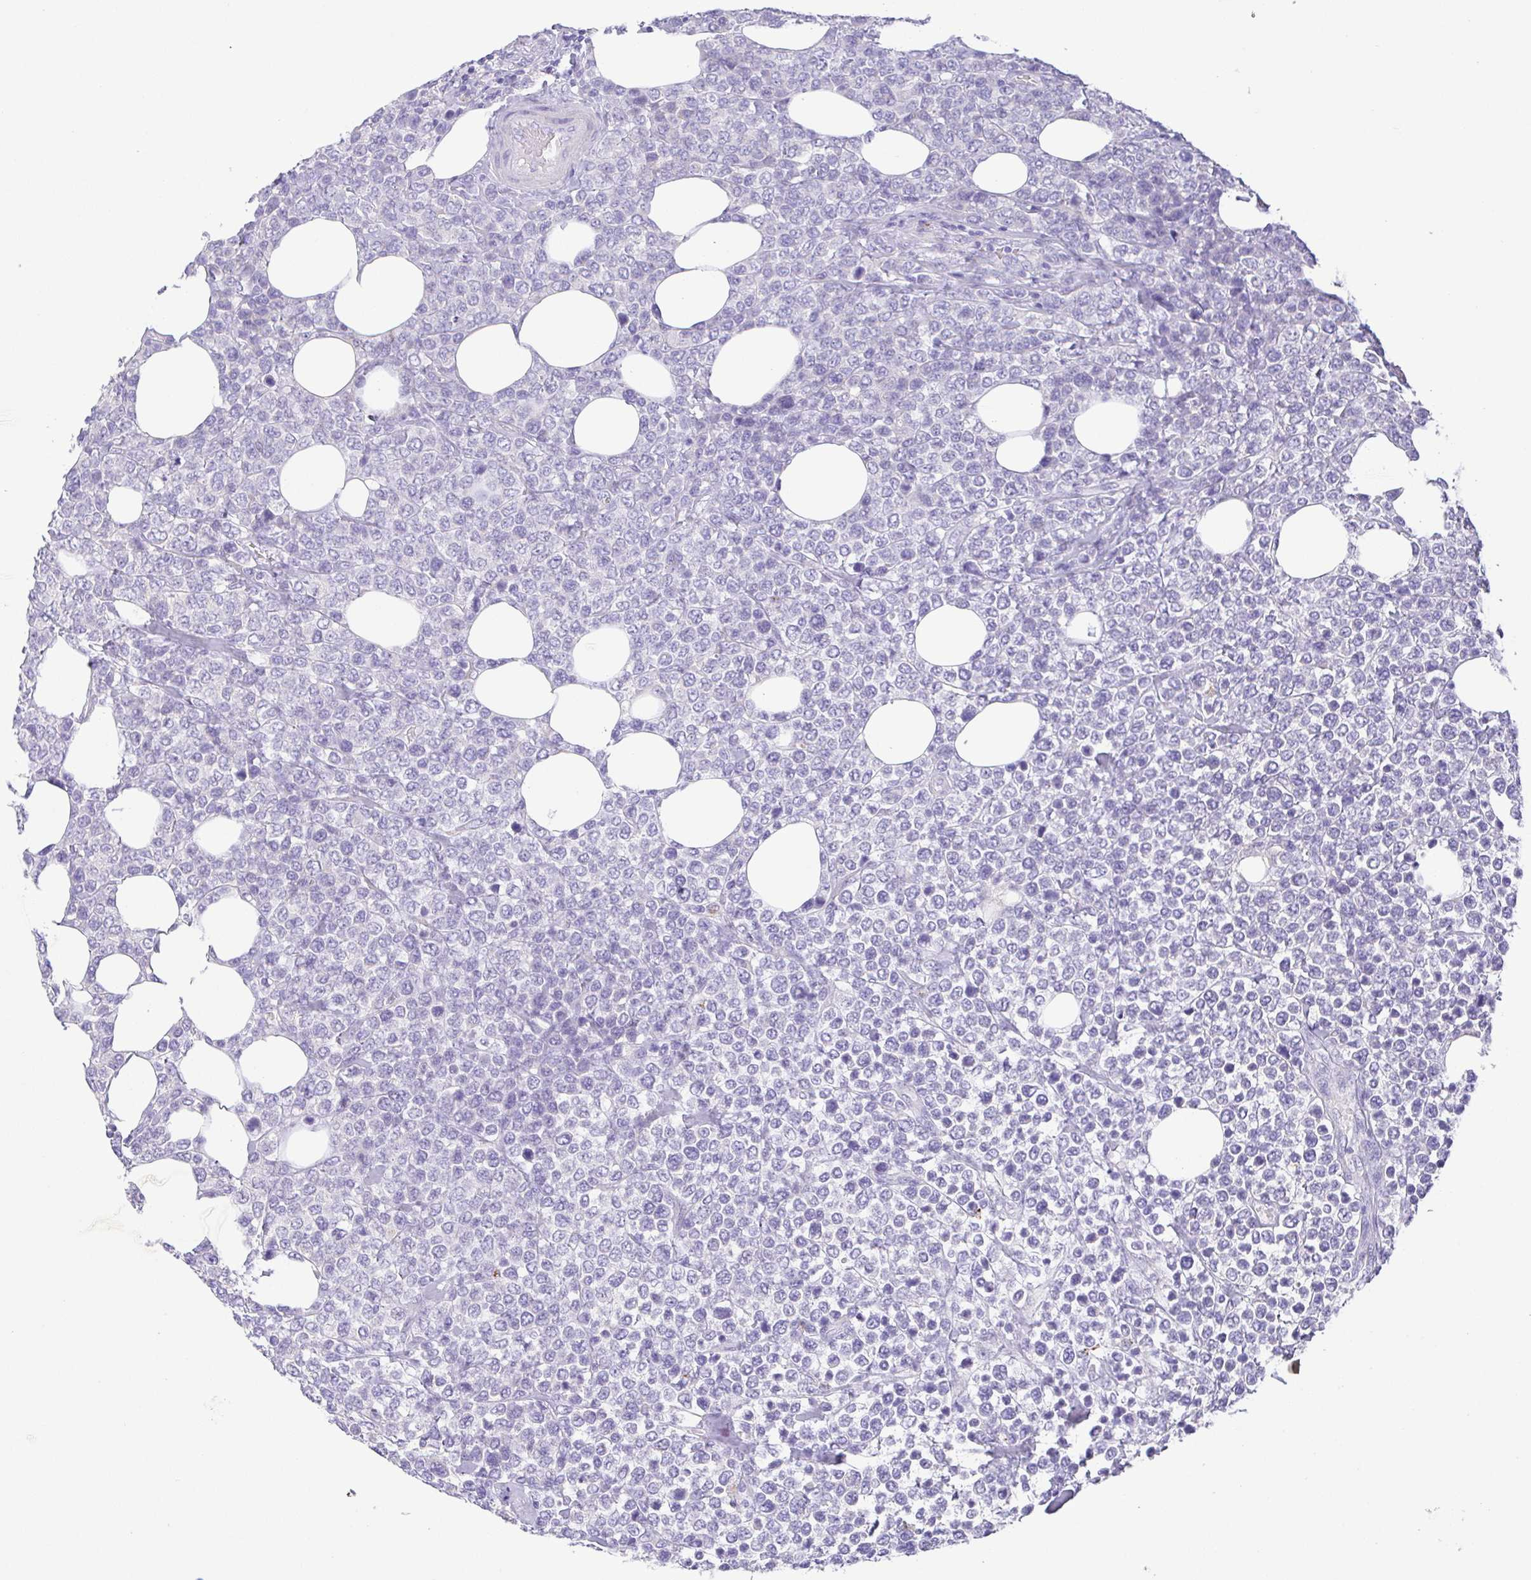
{"staining": {"intensity": "negative", "quantity": "none", "location": "none"}, "tissue": "lymphoma", "cell_type": "Tumor cells", "image_type": "cancer", "snomed": [{"axis": "morphology", "description": "Malignant lymphoma, non-Hodgkin's type, High grade"}, {"axis": "topography", "description": "Soft tissue"}], "caption": "Immunohistochemical staining of human malignant lymphoma, non-Hodgkin's type (high-grade) exhibits no significant positivity in tumor cells.", "gene": "PKDREJ", "patient": {"sex": "female", "age": 56}}